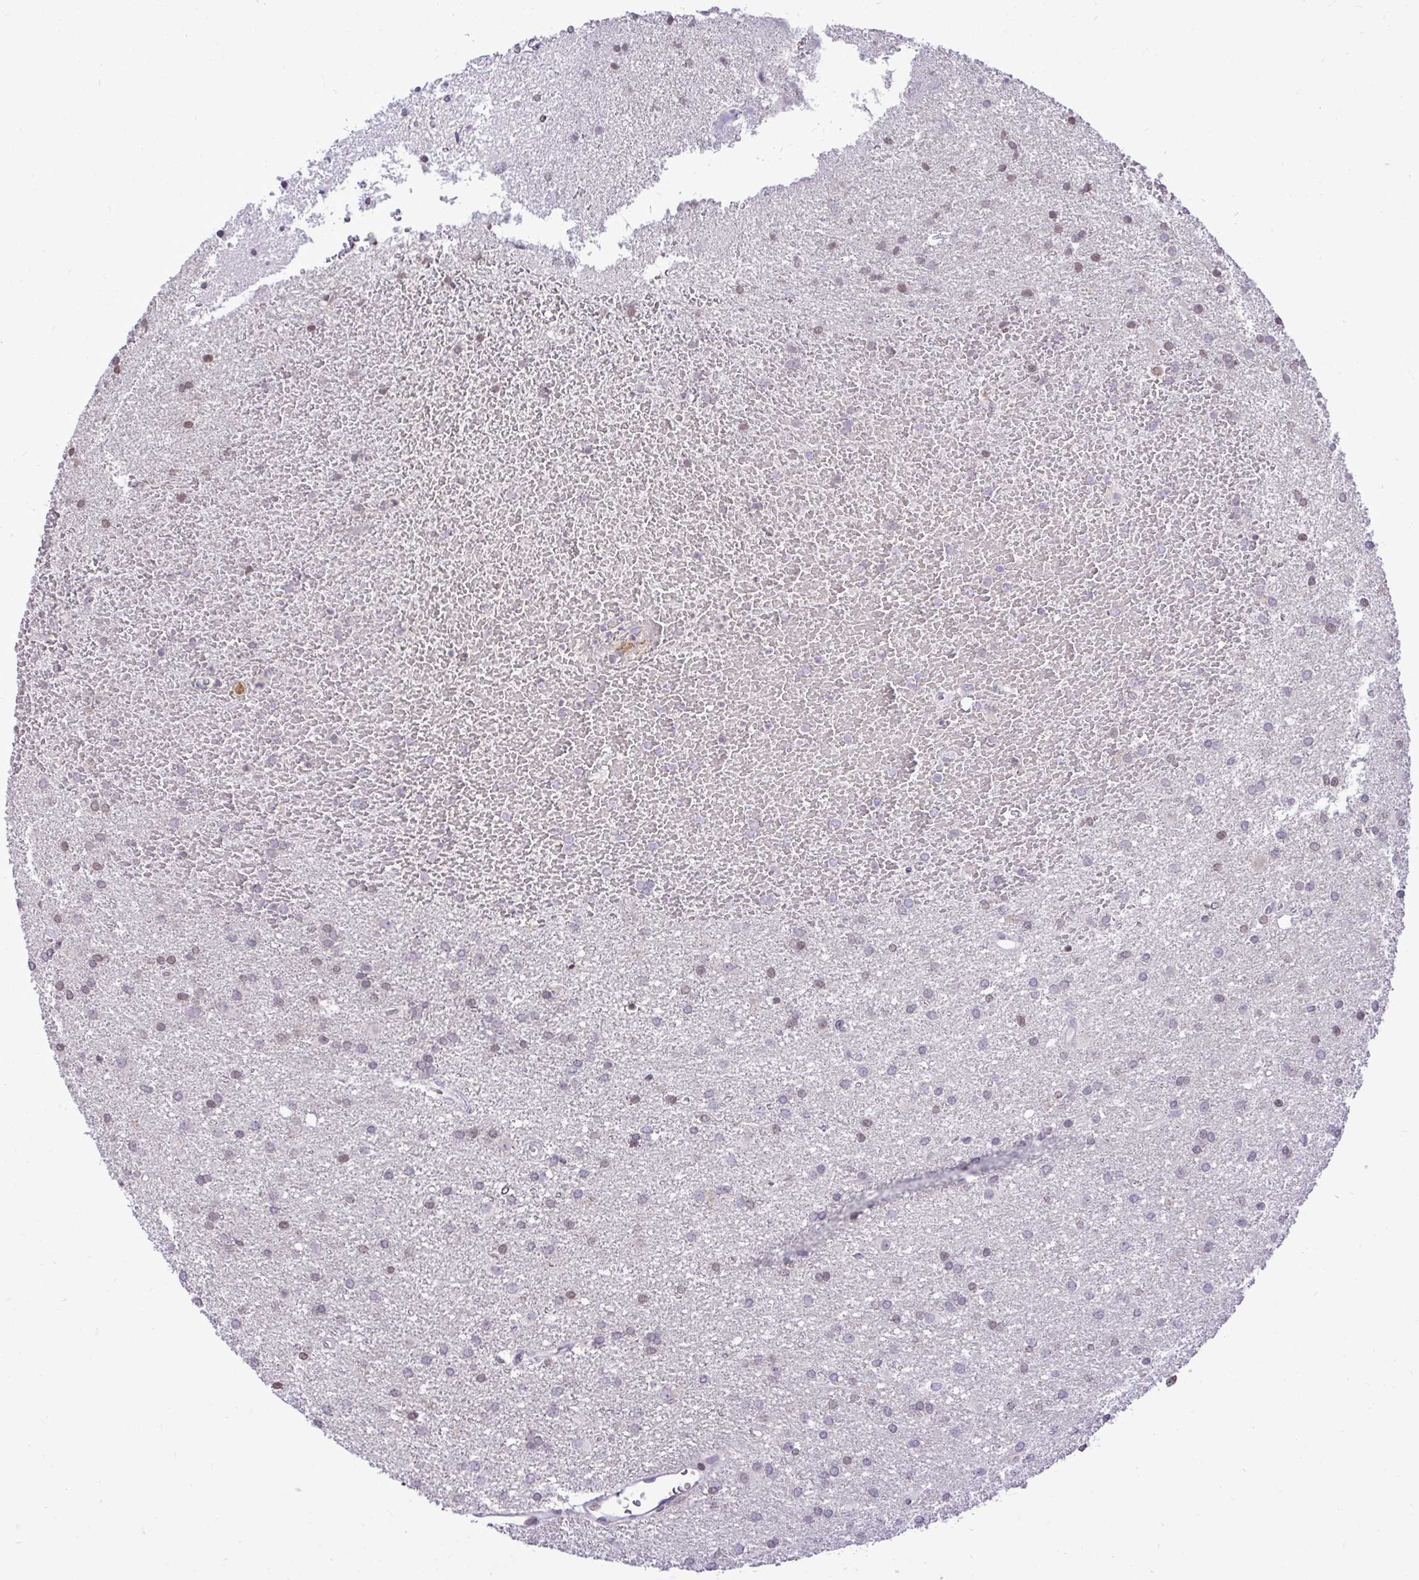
{"staining": {"intensity": "weak", "quantity": "25%-75%", "location": "nuclear"}, "tissue": "glioma", "cell_type": "Tumor cells", "image_type": "cancer", "snomed": [{"axis": "morphology", "description": "Glioma, malignant, High grade"}, {"axis": "topography", "description": "Brain"}], "caption": "A photomicrograph of glioma stained for a protein displays weak nuclear brown staining in tumor cells. (DAB (3,3'-diaminobenzidine) IHC, brown staining for protein, blue staining for nuclei).", "gene": "METTL9", "patient": {"sex": "female", "age": 50}}